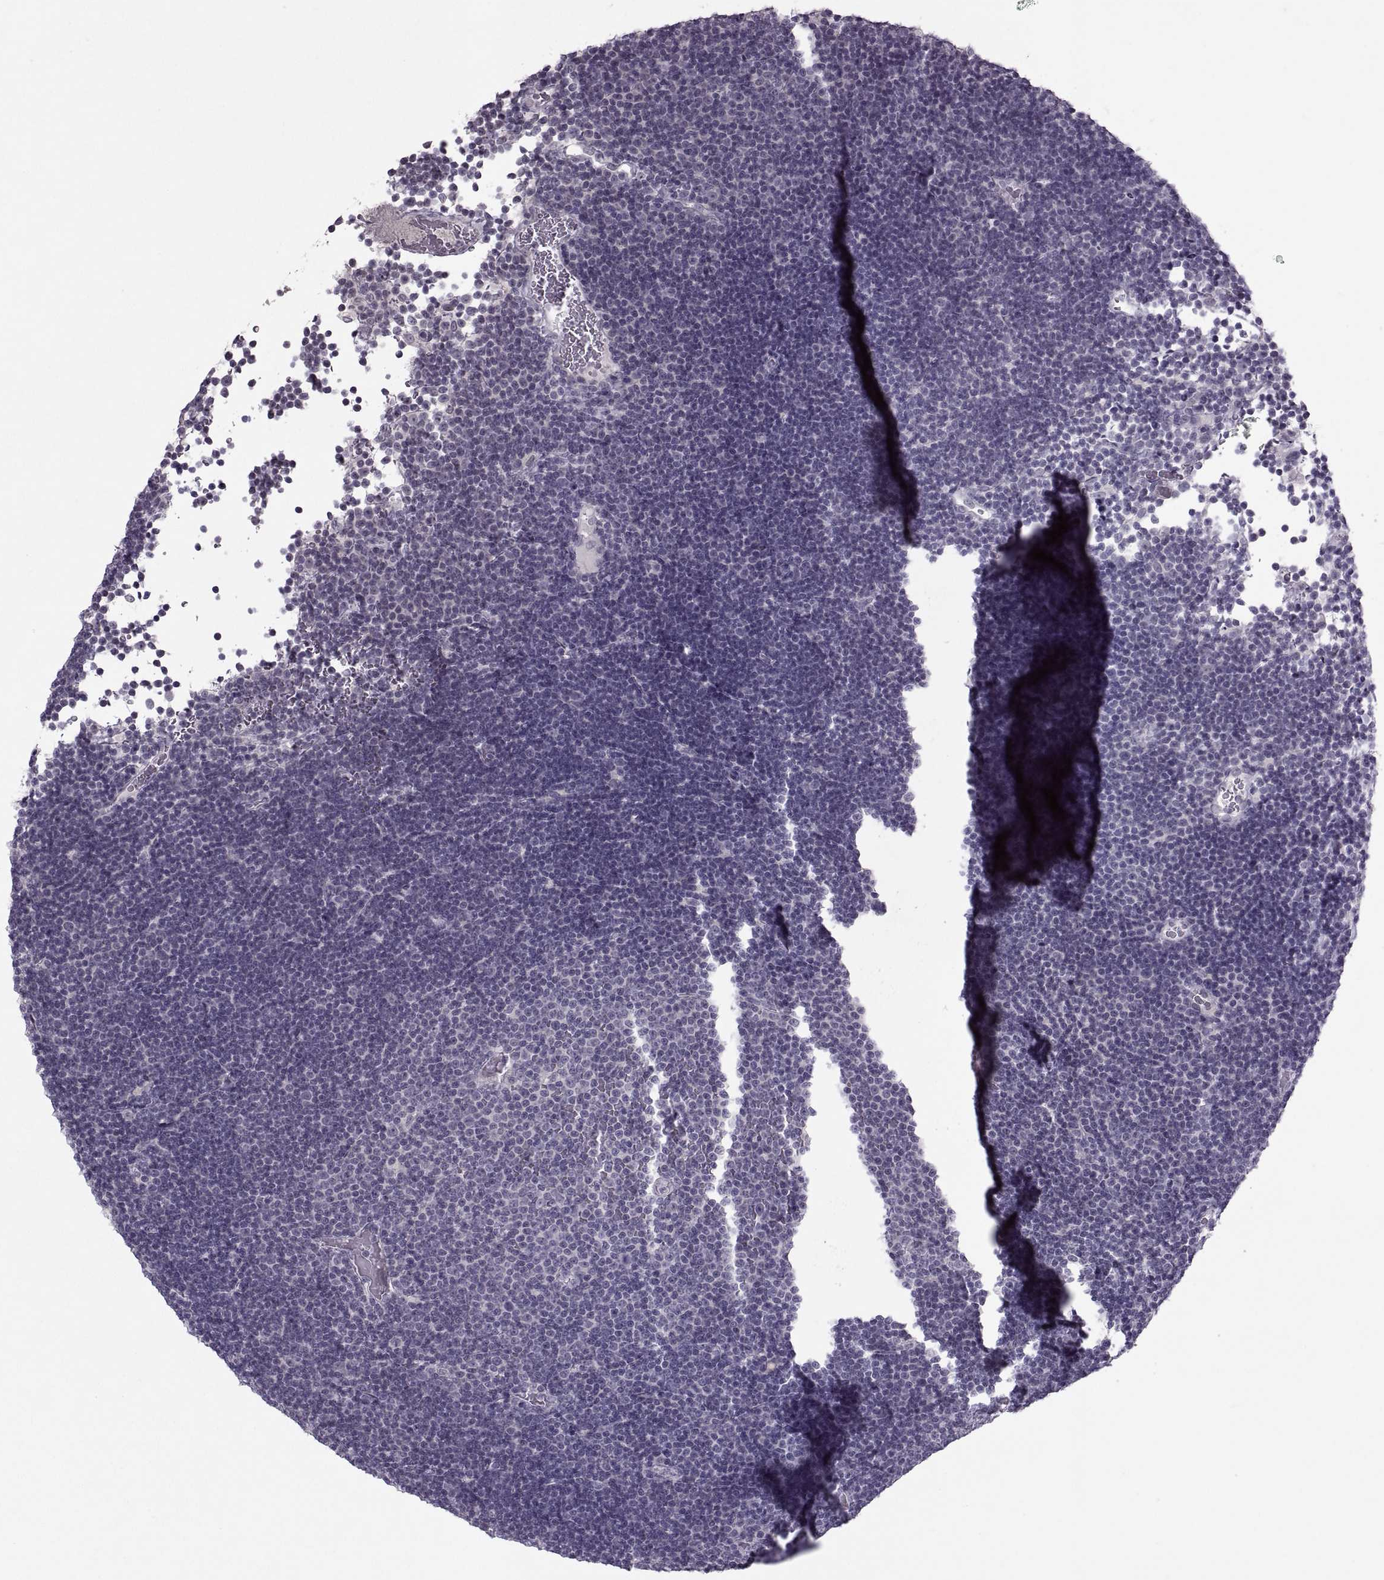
{"staining": {"intensity": "negative", "quantity": "none", "location": "none"}, "tissue": "lymphoma", "cell_type": "Tumor cells", "image_type": "cancer", "snomed": [{"axis": "morphology", "description": "Malignant lymphoma, non-Hodgkin's type, Low grade"}, {"axis": "topography", "description": "Brain"}], "caption": "Image shows no protein expression in tumor cells of lymphoma tissue.", "gene": "MGAT4D", "patient": {"sex": "female", "age": 66}}